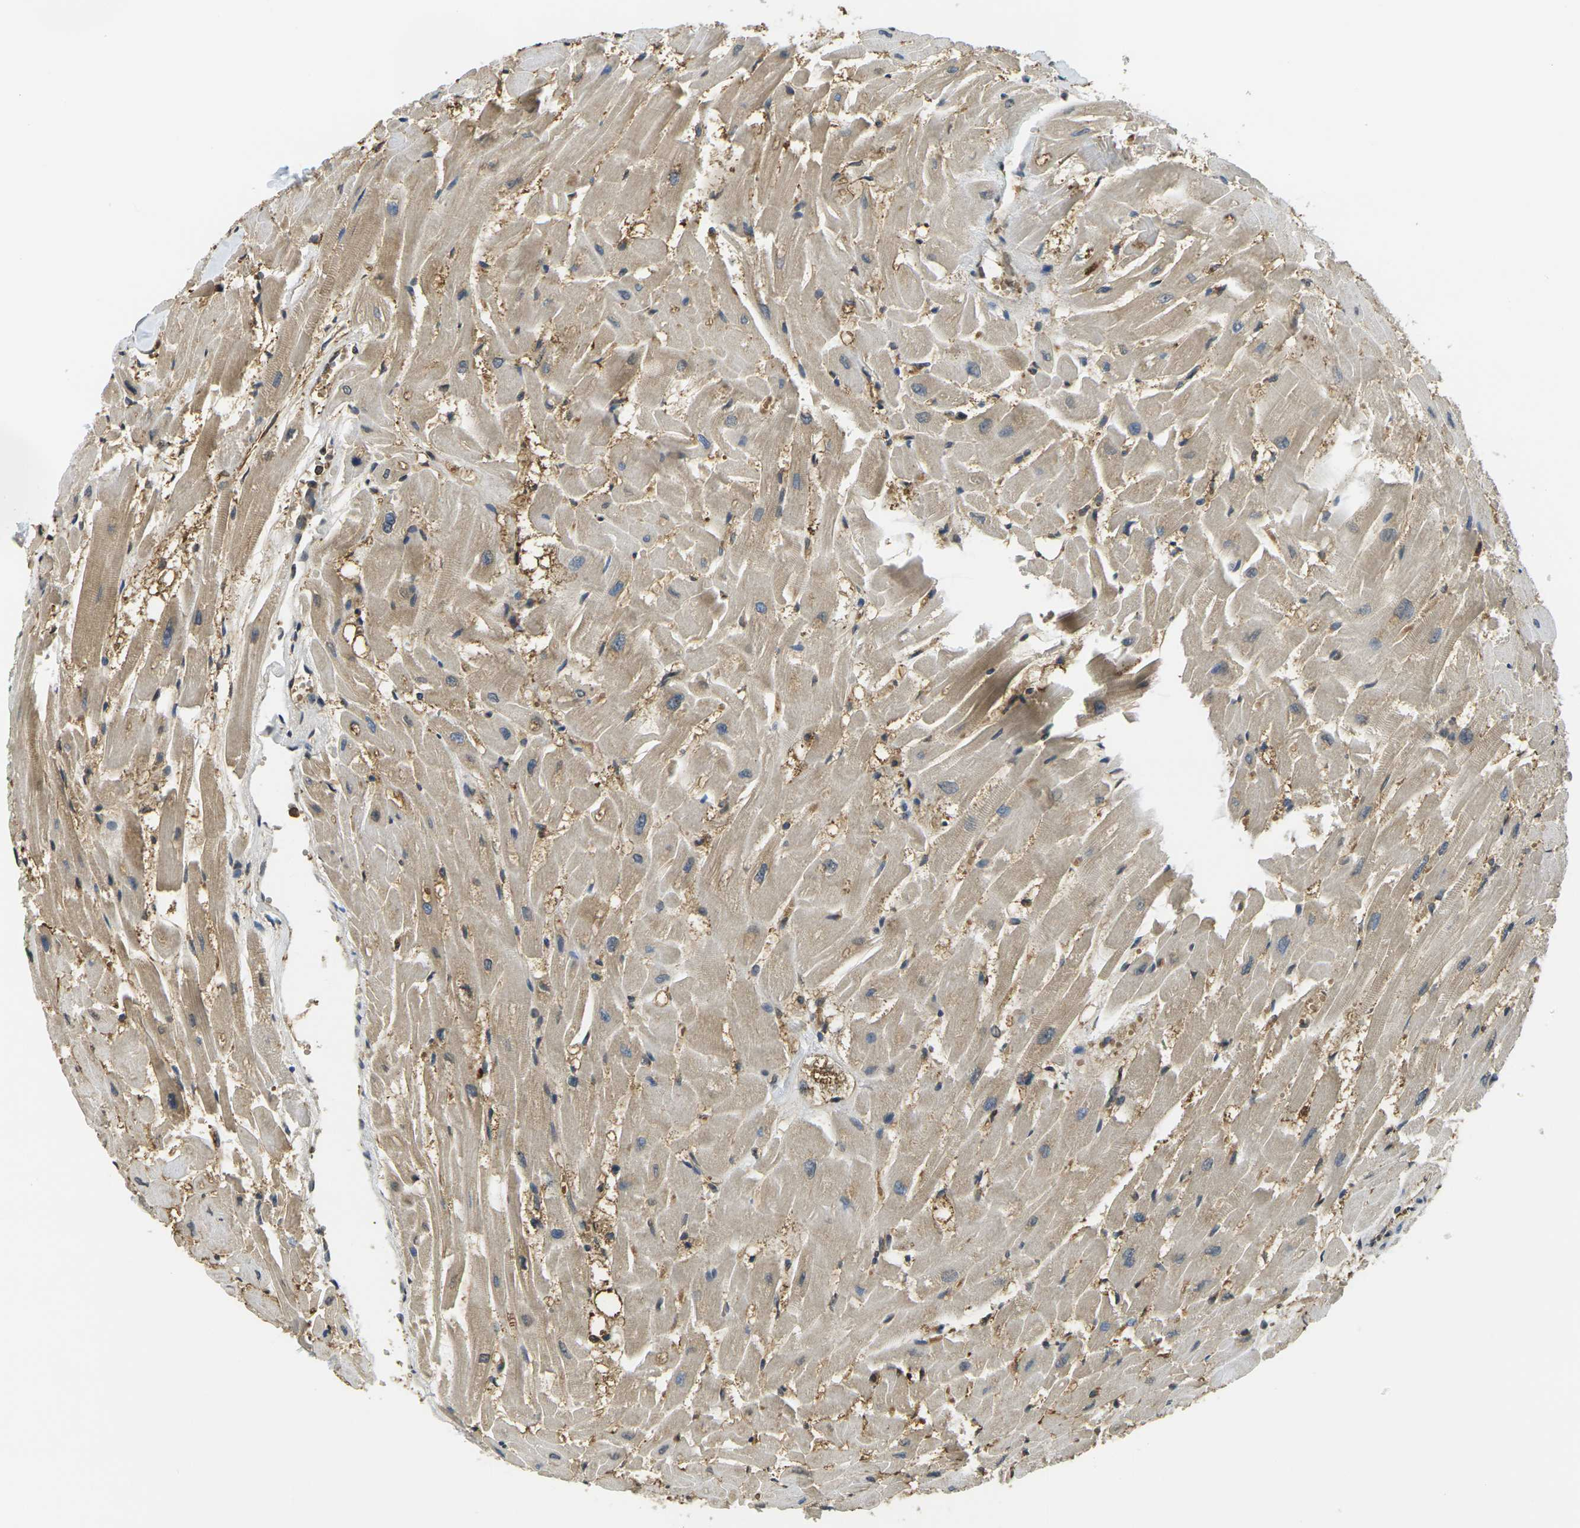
{"staining": {"intensity": "weak", "quantity": ">75%", "location": "cytoplasmic/membranous"}, "tissue": "heart muscle", "cell_type": "Cardiomyocytes", "image_type": "normal", "snomed": [{"axis": "morphology", "description": "Normal tissue, NOS"}, {"axis": "topography", "description": "Heart"}], "caption": "Human heart muscle stained with a brown dye shows weak cytoplasmic/membranous positive positivity in approximately >75% of cardiomyocytes.", "gene": "CAST", "patient": {"sex": "female", "age": 19}}